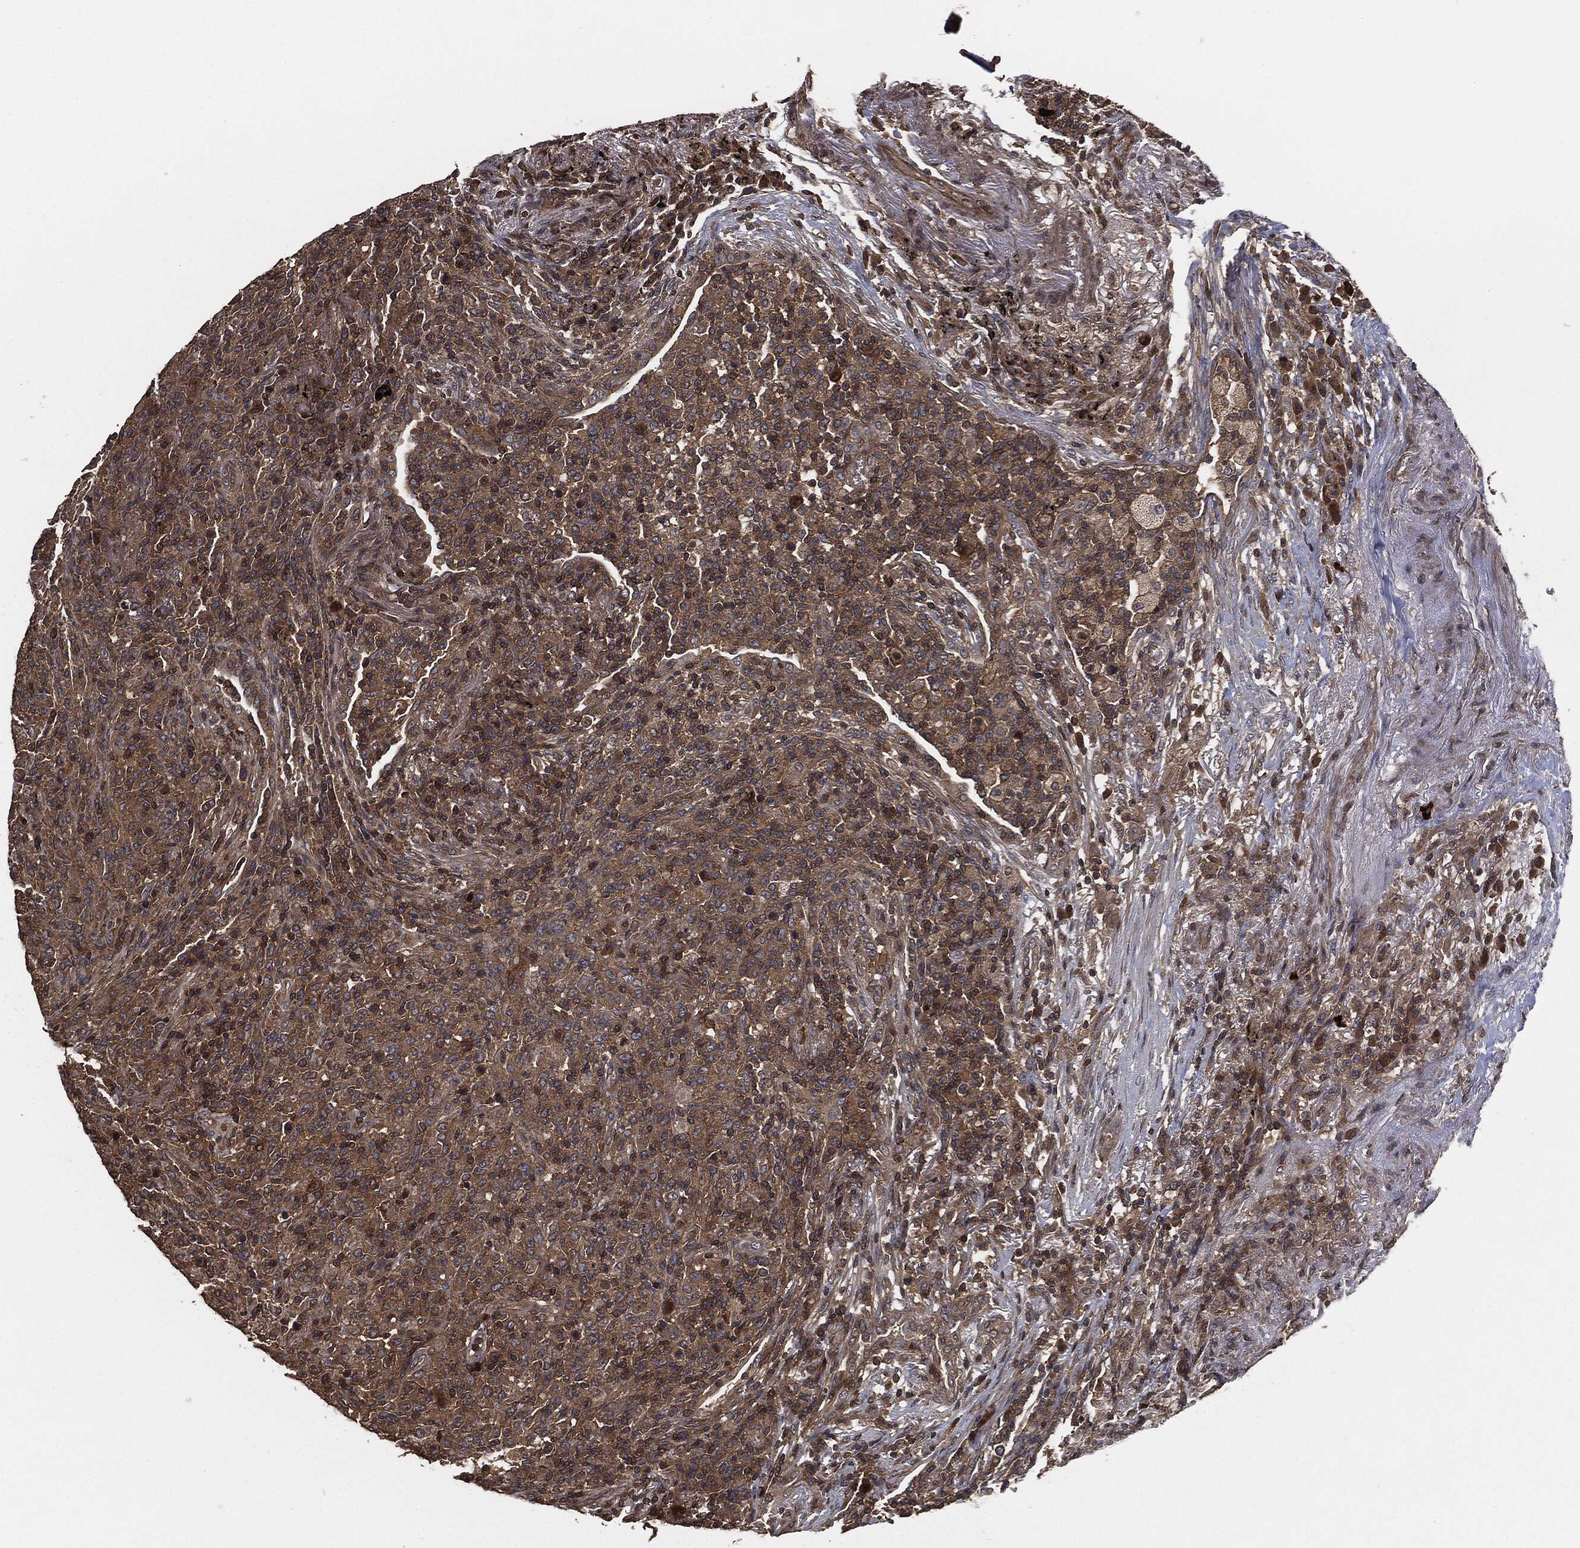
{"staining": {"intensity": "weak", "quantity": ">75%", "location": "cytoplasmic/membranous"}, "tissue": "lymphoma", "cell_type": "Tumor cells", "image_type": "cancer", "snomed": [{"axis": "morphology", "description": "Malignant lymphoma, non-Hodgkin's type, High grade"}, {"axis": "topography", "description": "Lung"}], "caption": "The micrograph demonstrates a brown stain indicating the presence of a protein in the cytoplasmic/membranous of tumor cells in lymphoma.", "gene": "ERBIN", "patient": {"sex": "male", "age": 79}}